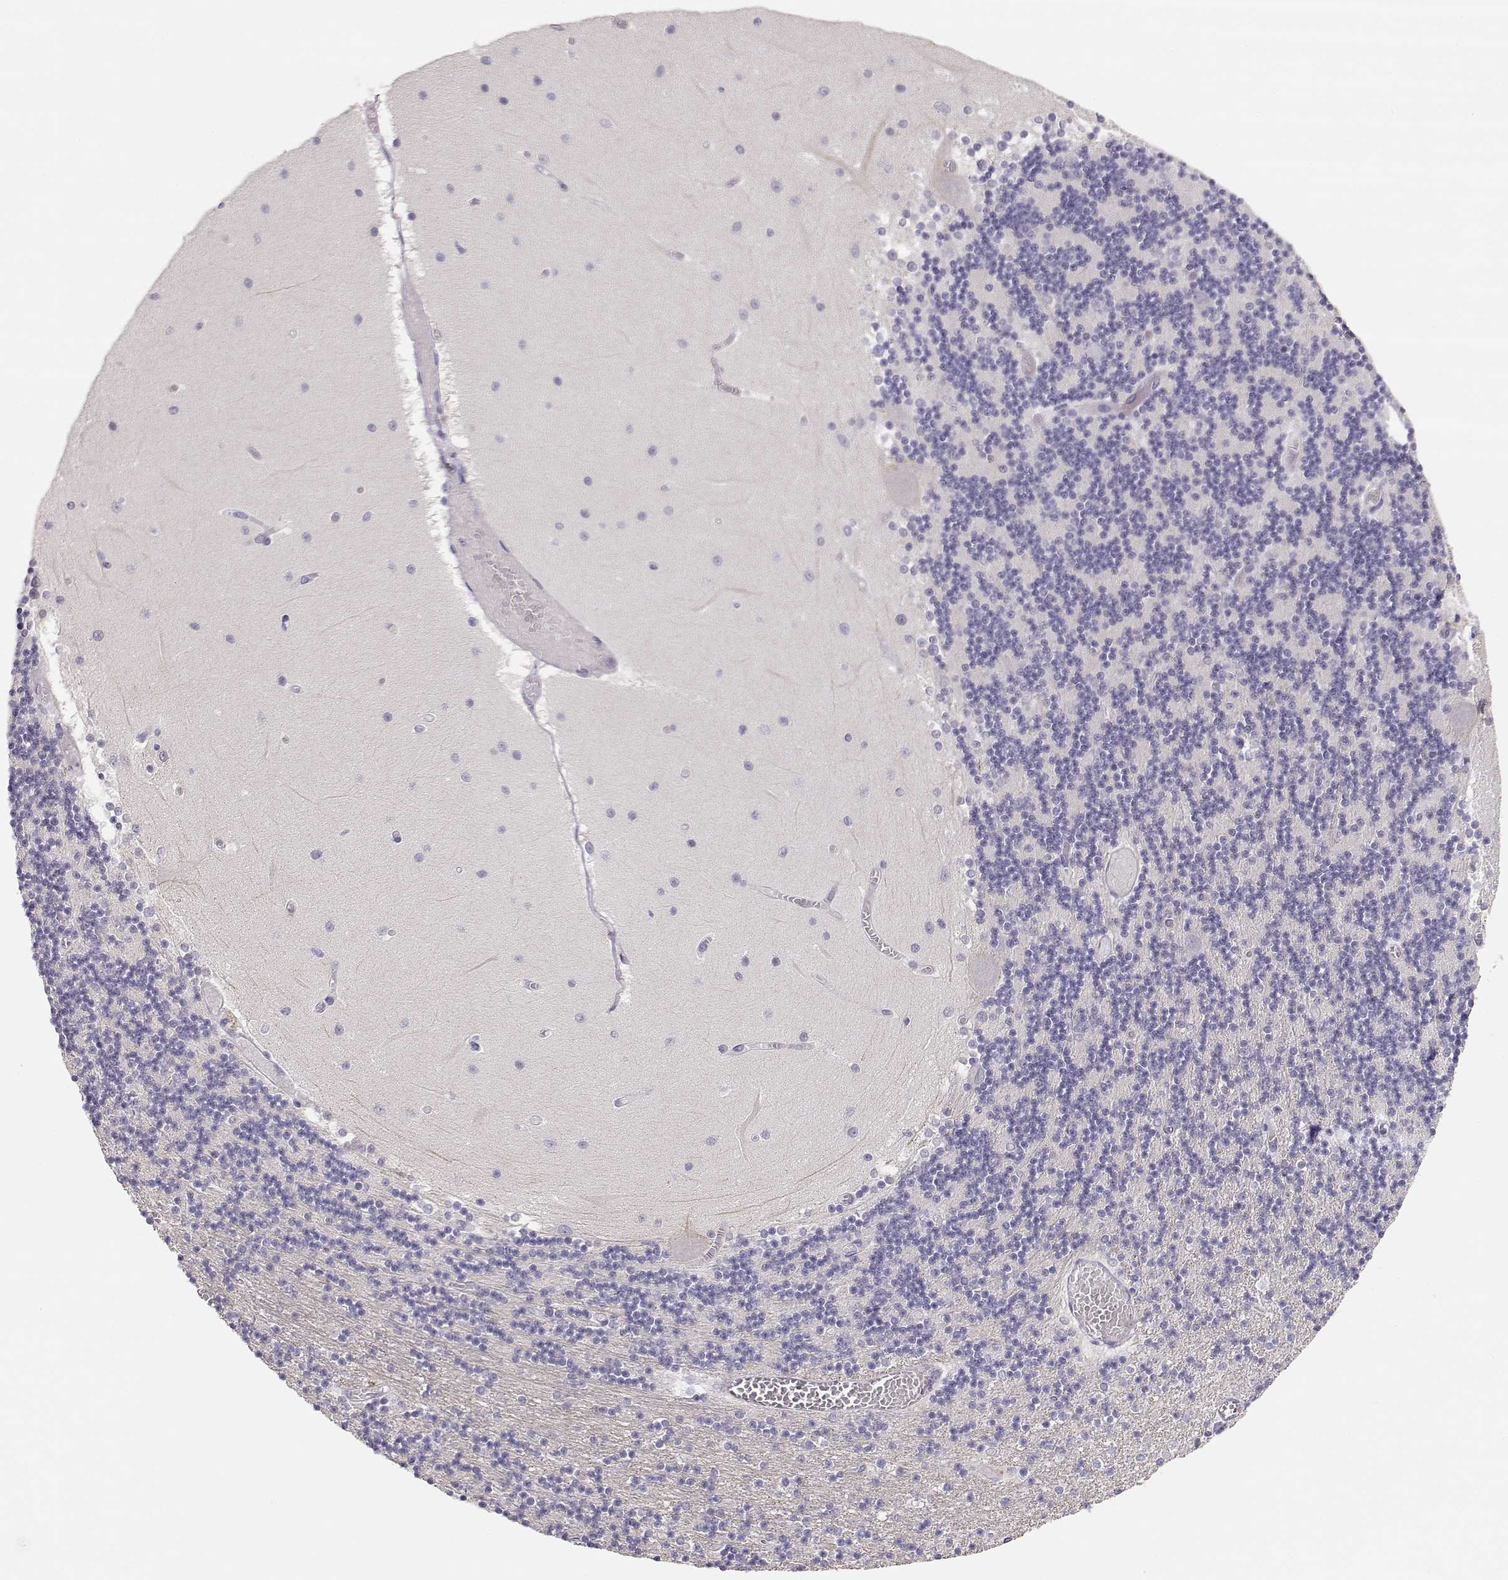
{"staining": {"intensity": "negative", "quantity": "none", "location": "none"}, "tissue": "cerebellum", "cell_type": "Cells in granular layer", "image_type": "normal", "snomed": [{"axis": "morphology", "description": "Normal tissue, NOS"}, {"axis": "topography", "description": "Cerebellum"}], "caption": "Cerebellum was stained to show a protein in brown. There is no significant positivity in cells in granular layer. (Stains: DAB (3,3'-diaminobenzidine) immunohistochemistry with hematoxylin counter stain, Microscopy: brightfield microscopy at high magnification).", "gene": "TTC26", "patient": {"sex": "female", "age": 28}}